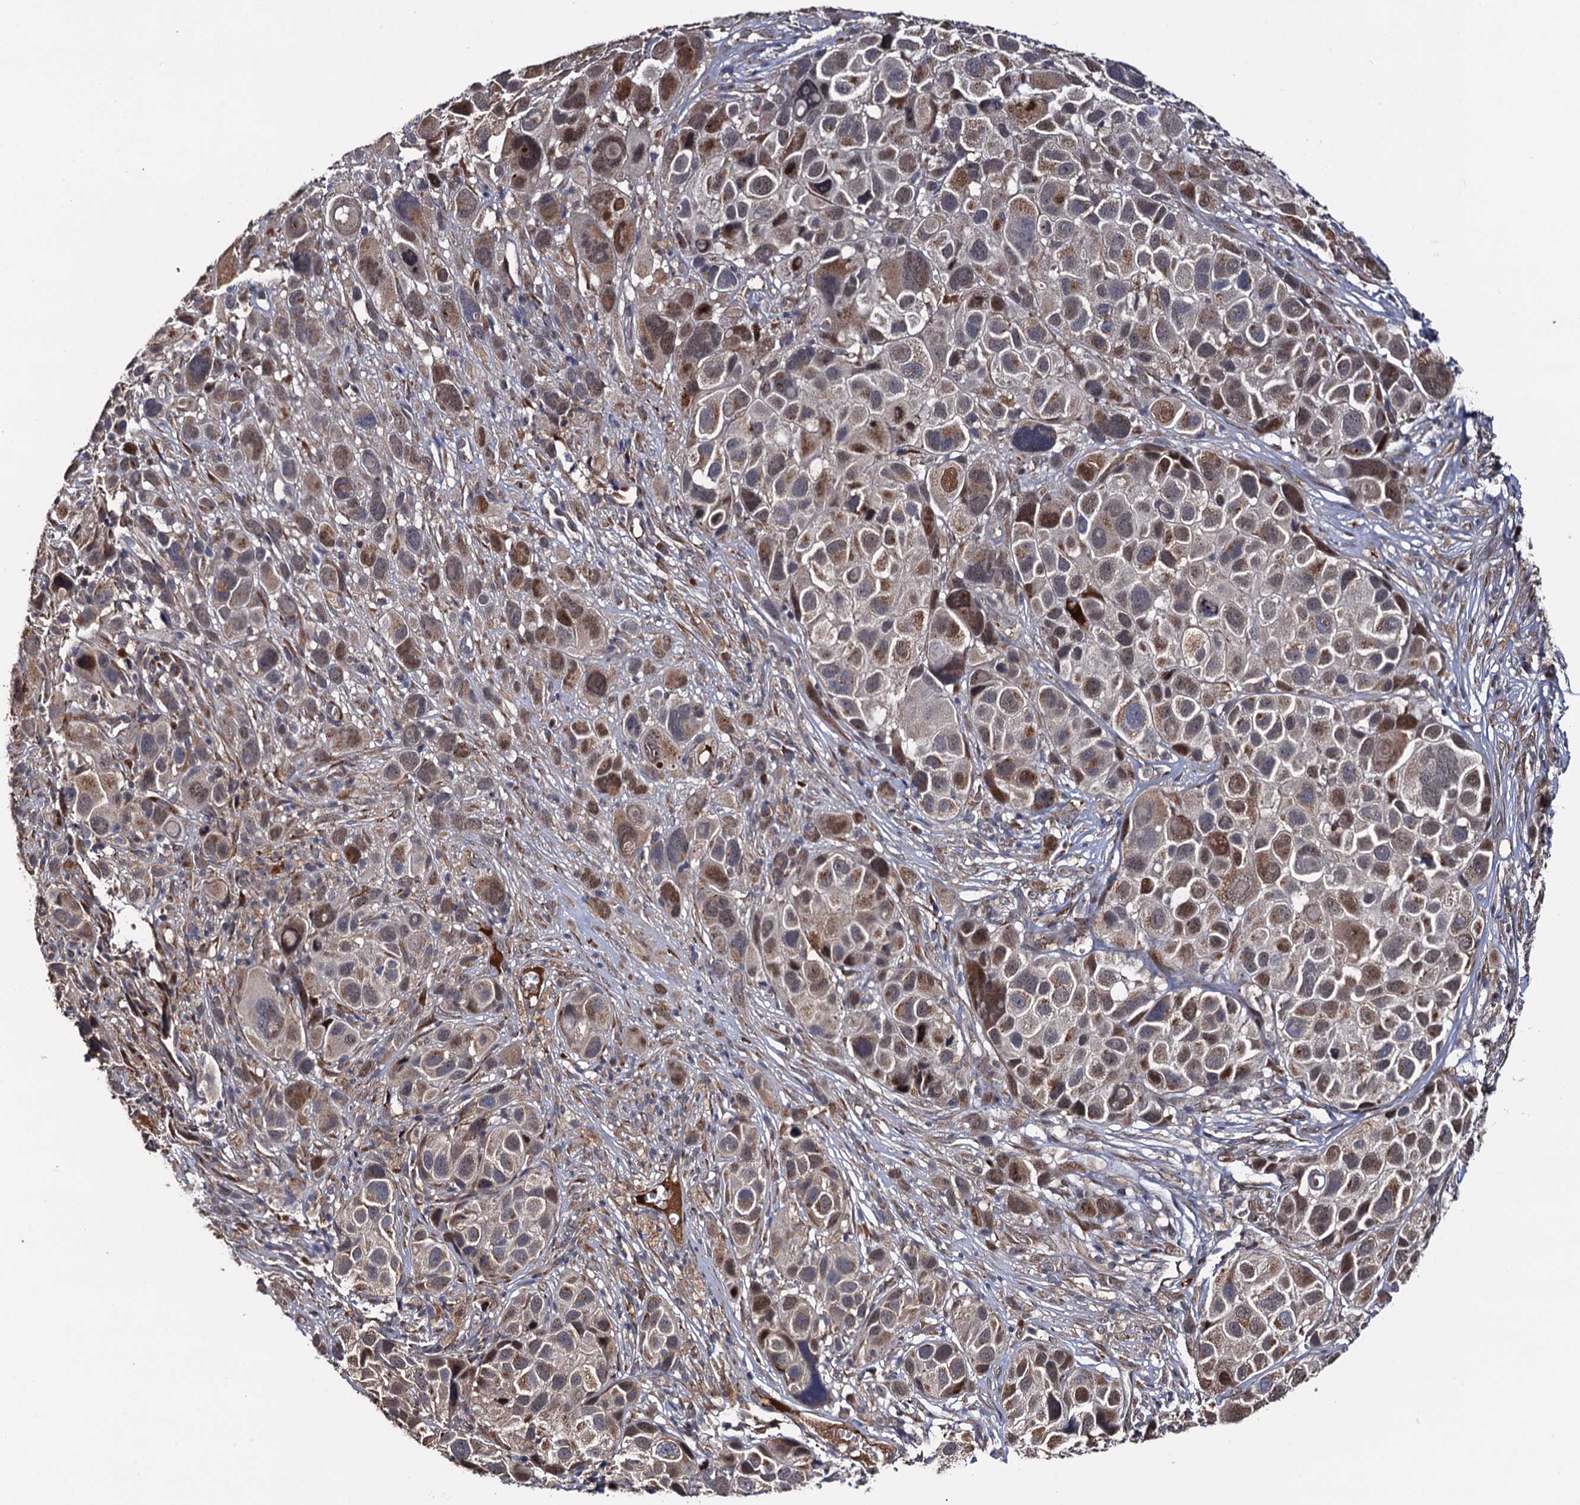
{"staining": {"intensity": "moderate", "quantity": "25%-75%", "location": "cytoplasmic/membranous,nuclear"}, "tissue": "melanoma", "cell_type": "Tumor cells", "image_type": "cancer", "snomed": [{"axis": "morphology", "description": "Malignant melanoma, NOS"}, {"axis": "topography", "description": "Skin of trunk"}], "caption": "Malignant melanoma stained with immunohistochemistry (IHC) displays moderate cytoplasmic/membranous and nuclear positivity in about 25%-75% of tumor cells.", "gene": "LRRC63", "patient": {"sex": "male", "age": 71}}